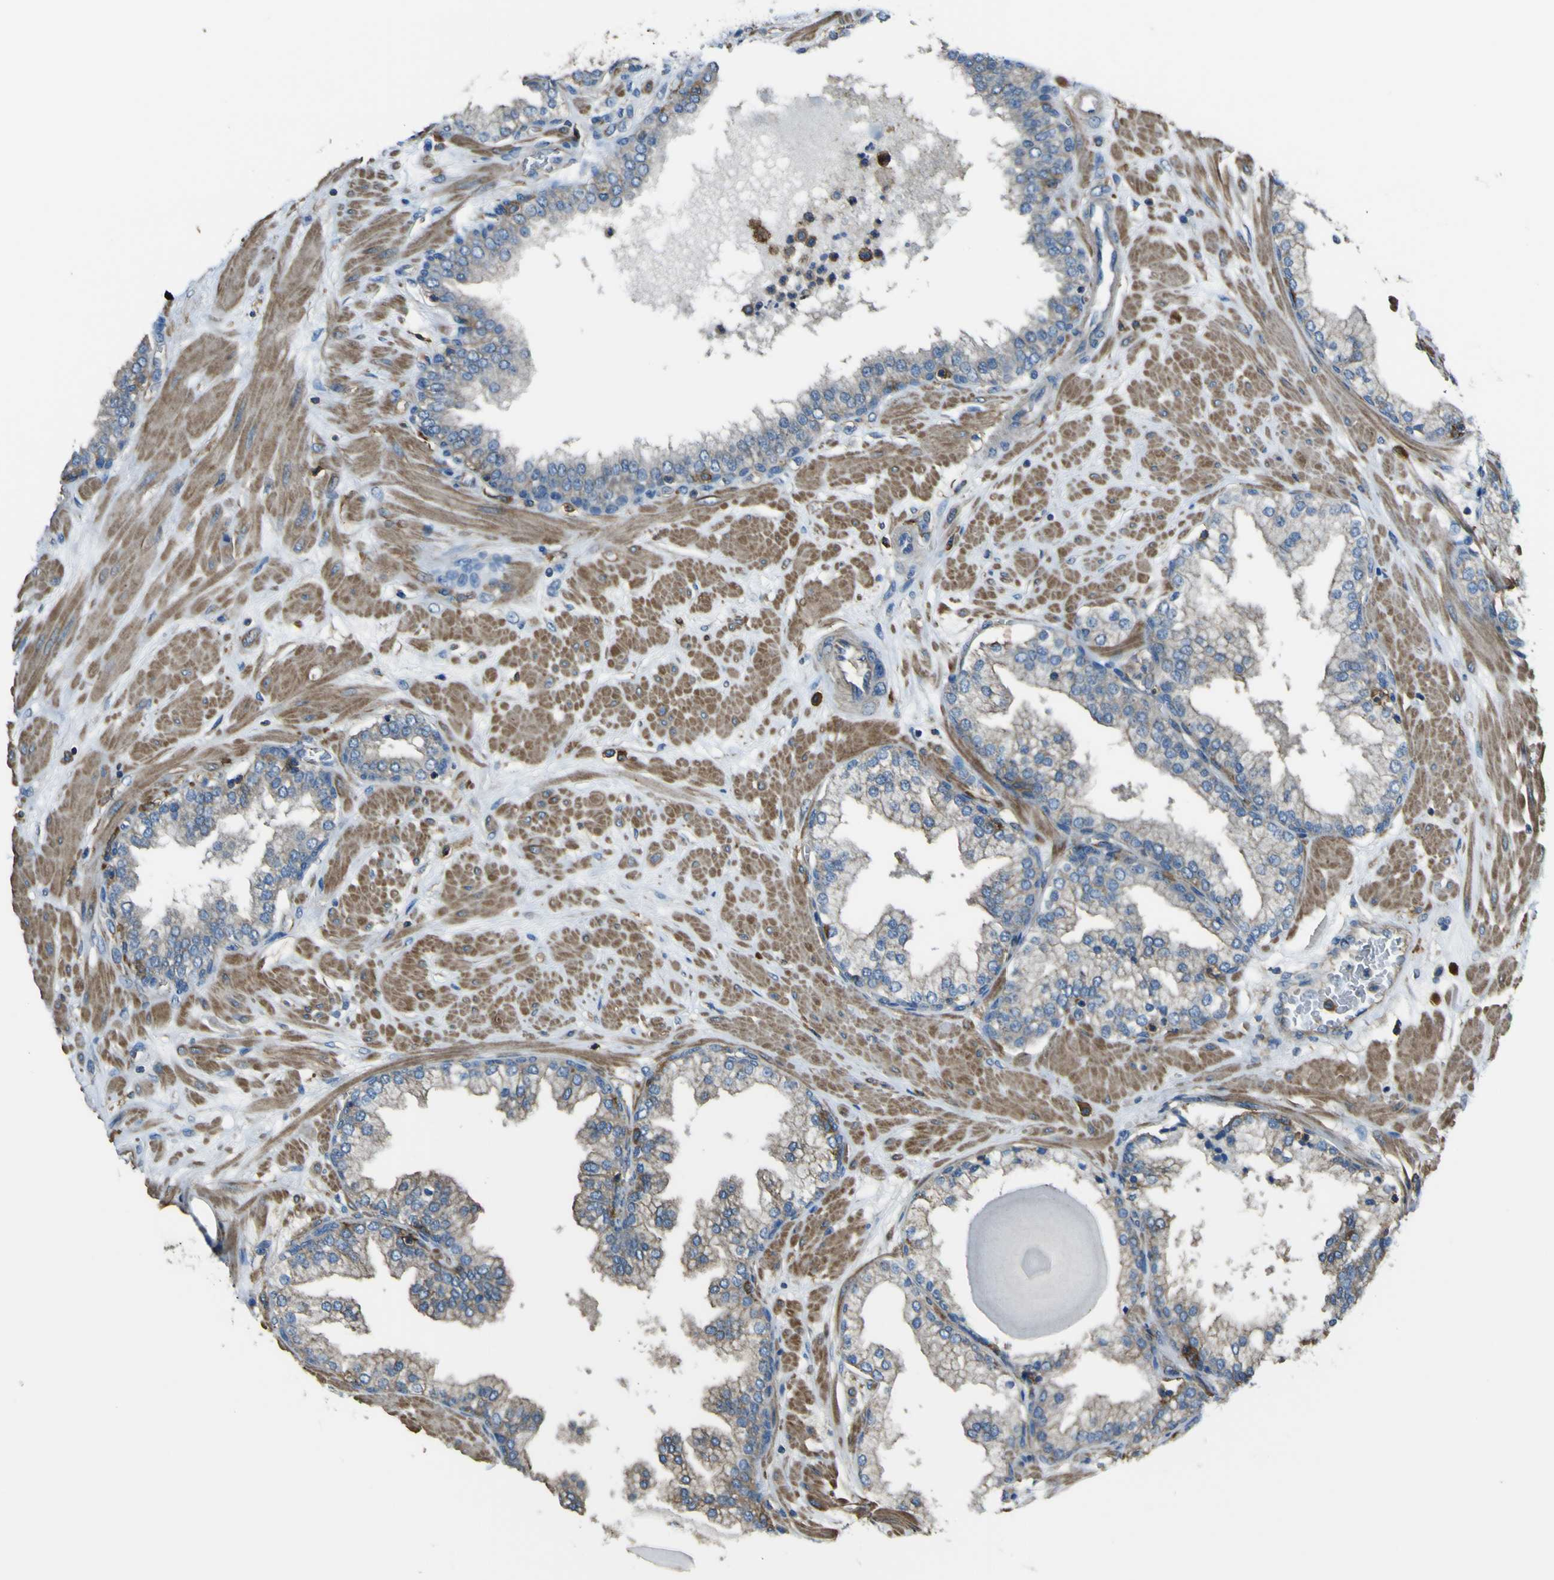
{"staining": {"intensity": "weak", "quantity": "<25%", "location": "cytoplasmic/membranous"}, "tissue": "prostate", "cell_type": "Glandular cells", "image_type": "normal", "snomed": [{"axis": "morphology", "description": "Normal tissue, NOS"}, {"axis": "topography", "description": "Prostate"}], "caption": "Prostate was stained to show a protein in brown. There is no significant staining in glandular cells. The staining was performed using DAB to visualize the protein expression in brown, while the nuclei were stained in blue with hematoxylin (Magnification: 20x).", "gene": "LAIR1", "patient": {"sex": "male", "age": 51}}